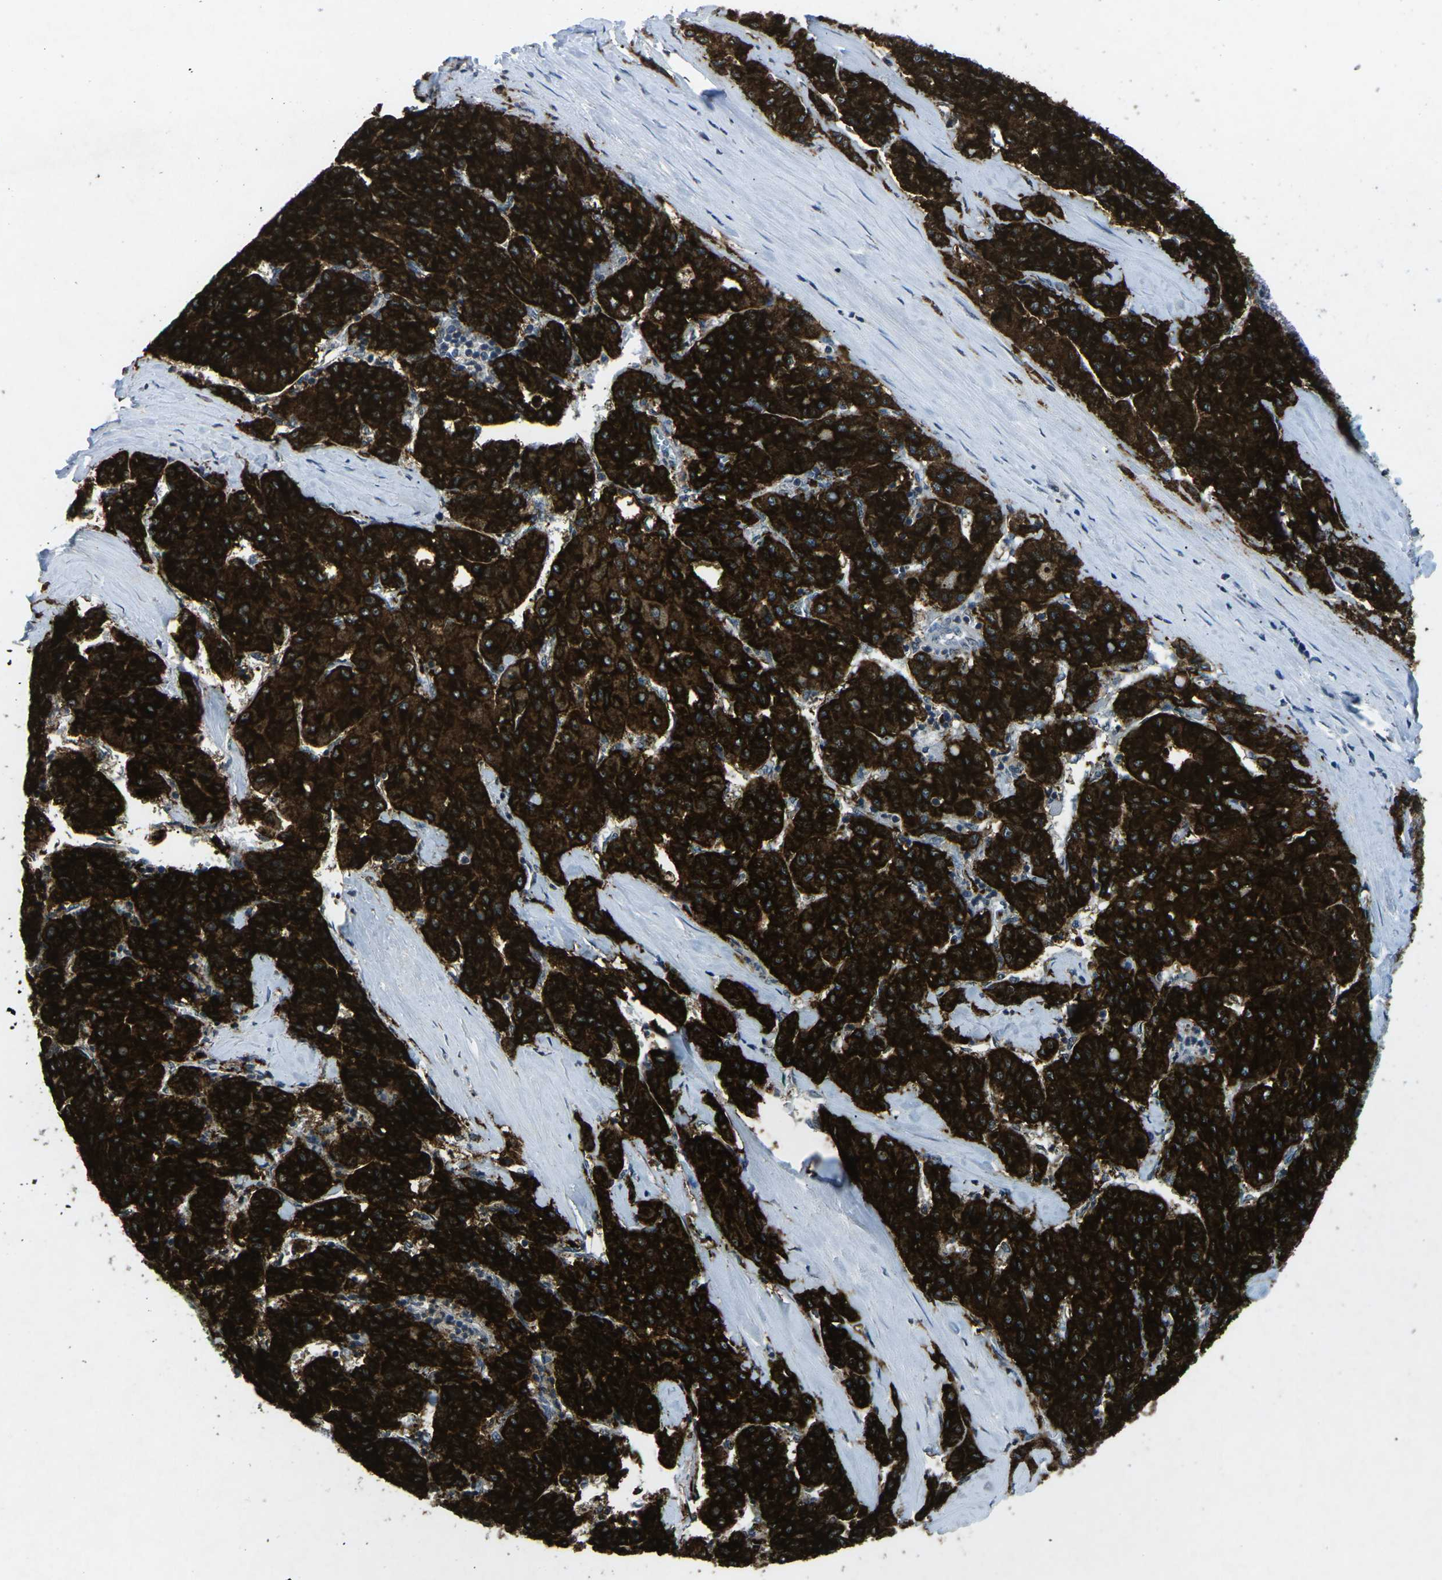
{"staining": {"intensity": "strong", "quantity": ">75%", "location": "cytoplasmic/membranous"}, "tissue": "liver cancer", "cell_type": "Tumor cells", "image_type": "cancer", "snomed": [{"axis": "morphology", "description": "Carcinoma, Hepatocellular, NOS"}, {"axis": "topography", "description": "Liver"}], "caption": "This histopathology image demonstrates liver cancer (hepatocellular carcinoma) stained with immunohistochemistry (IHC) to label a protein in brown. The cytoplasmic/membranous of tumor cells show strong positivity for the protein. Nuclei are counter-stained blue.", "gene": "TFR2", "patient": {"sex": "male", "age": 65}}